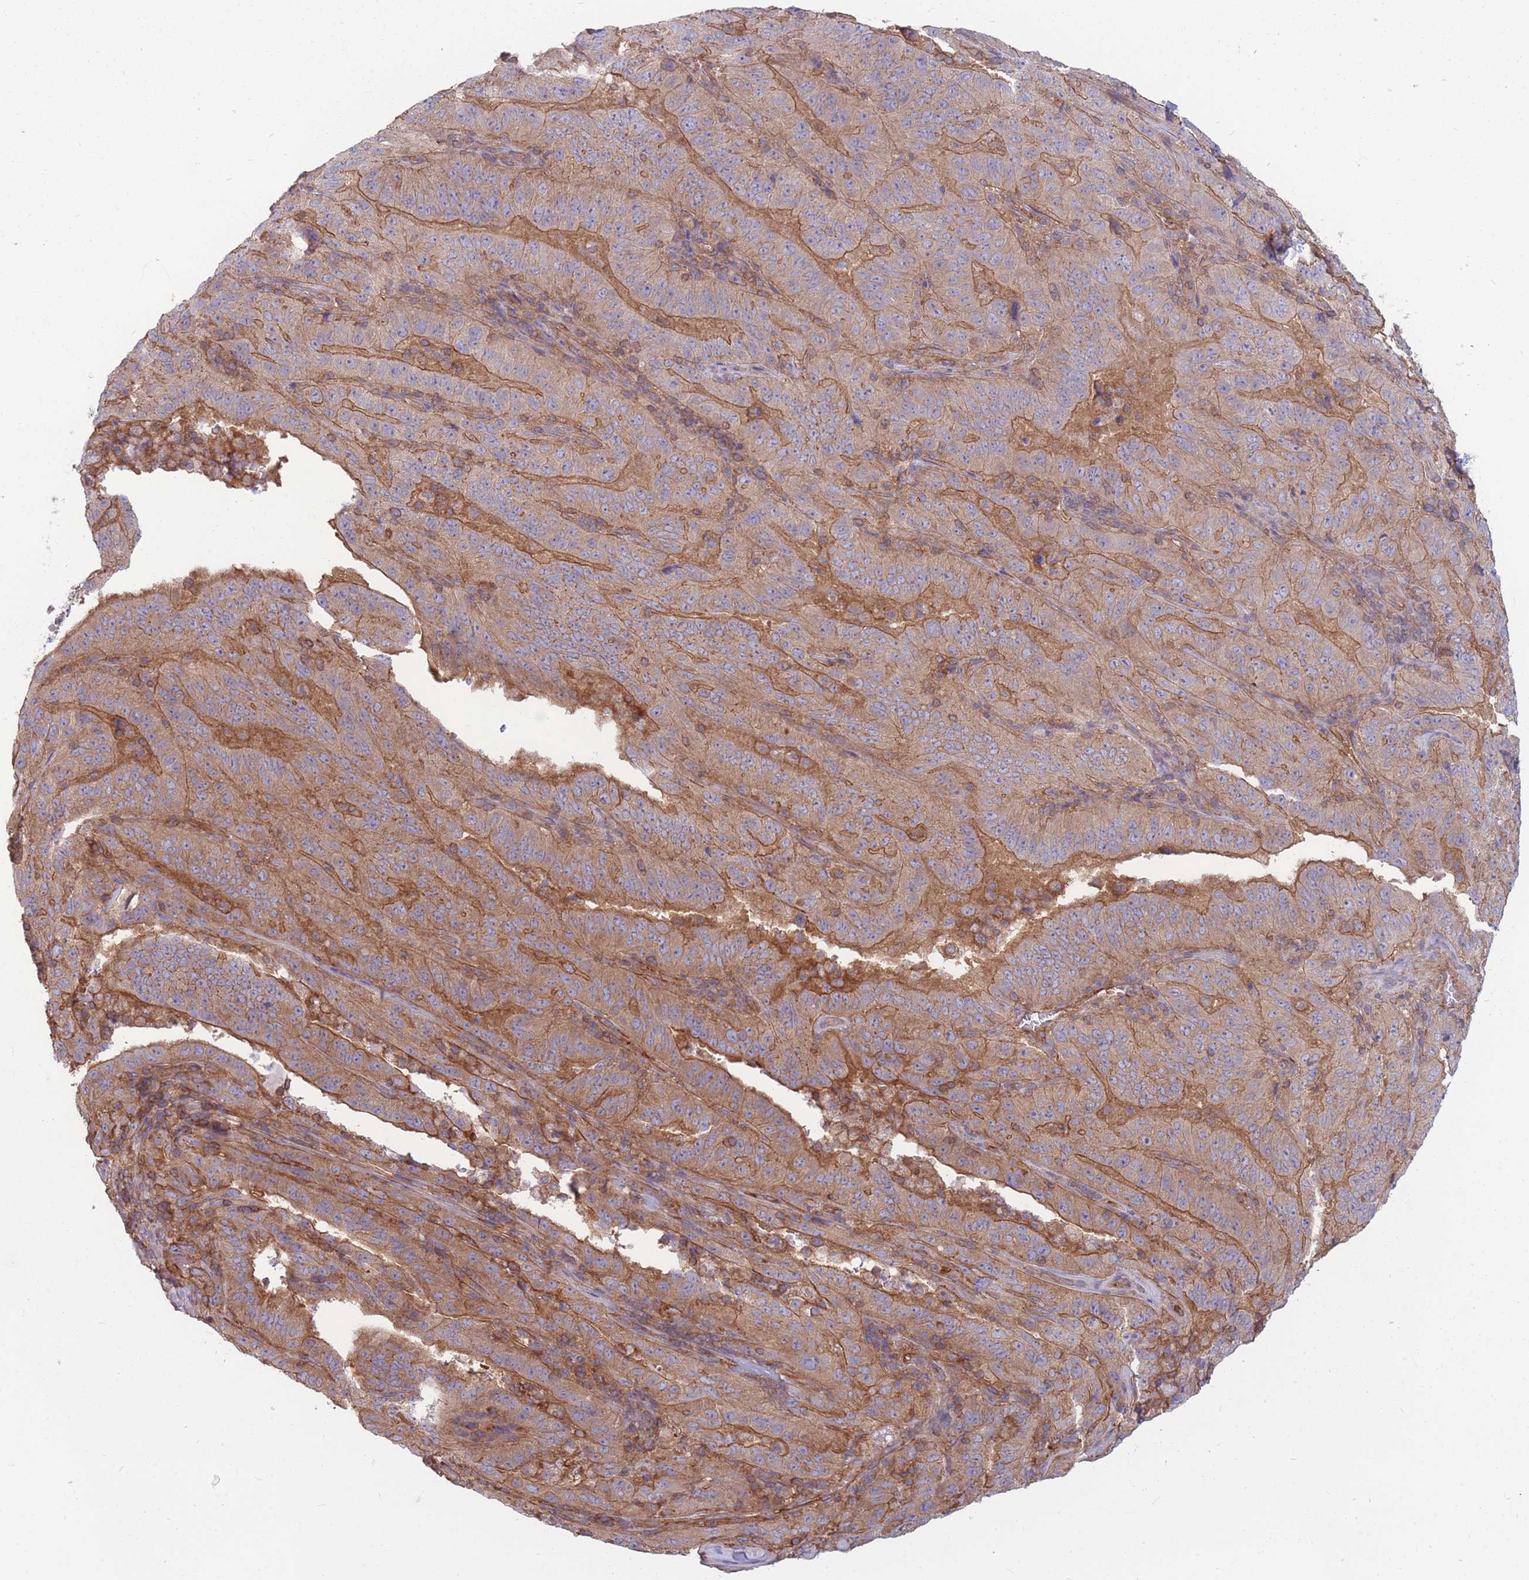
{"staining": {"intensity": "moderate", "quantity": ">75%", "location": "cytoplasmic/membranous"}, "tissue": "pancreatic cancer", "cell_type": "Tumor cells", "image_type": "cancer", "snomed": [{"axis": "morphology", "description": "Adenocarcinoma, NOS"}, {"axis": "topography", "description": "Pancreas"}], "caption": "An IHC image of tumor tissue is shown. Protein staining in brown shows moderate cytoplasmic/membranous positivity in pancreatic adenocarcinoma within tumor cells. (Brightfield microscopy of DAB IHC at high magnification).", "gene": "GGA1", "patient": {"sex": "male", "age": 63}}